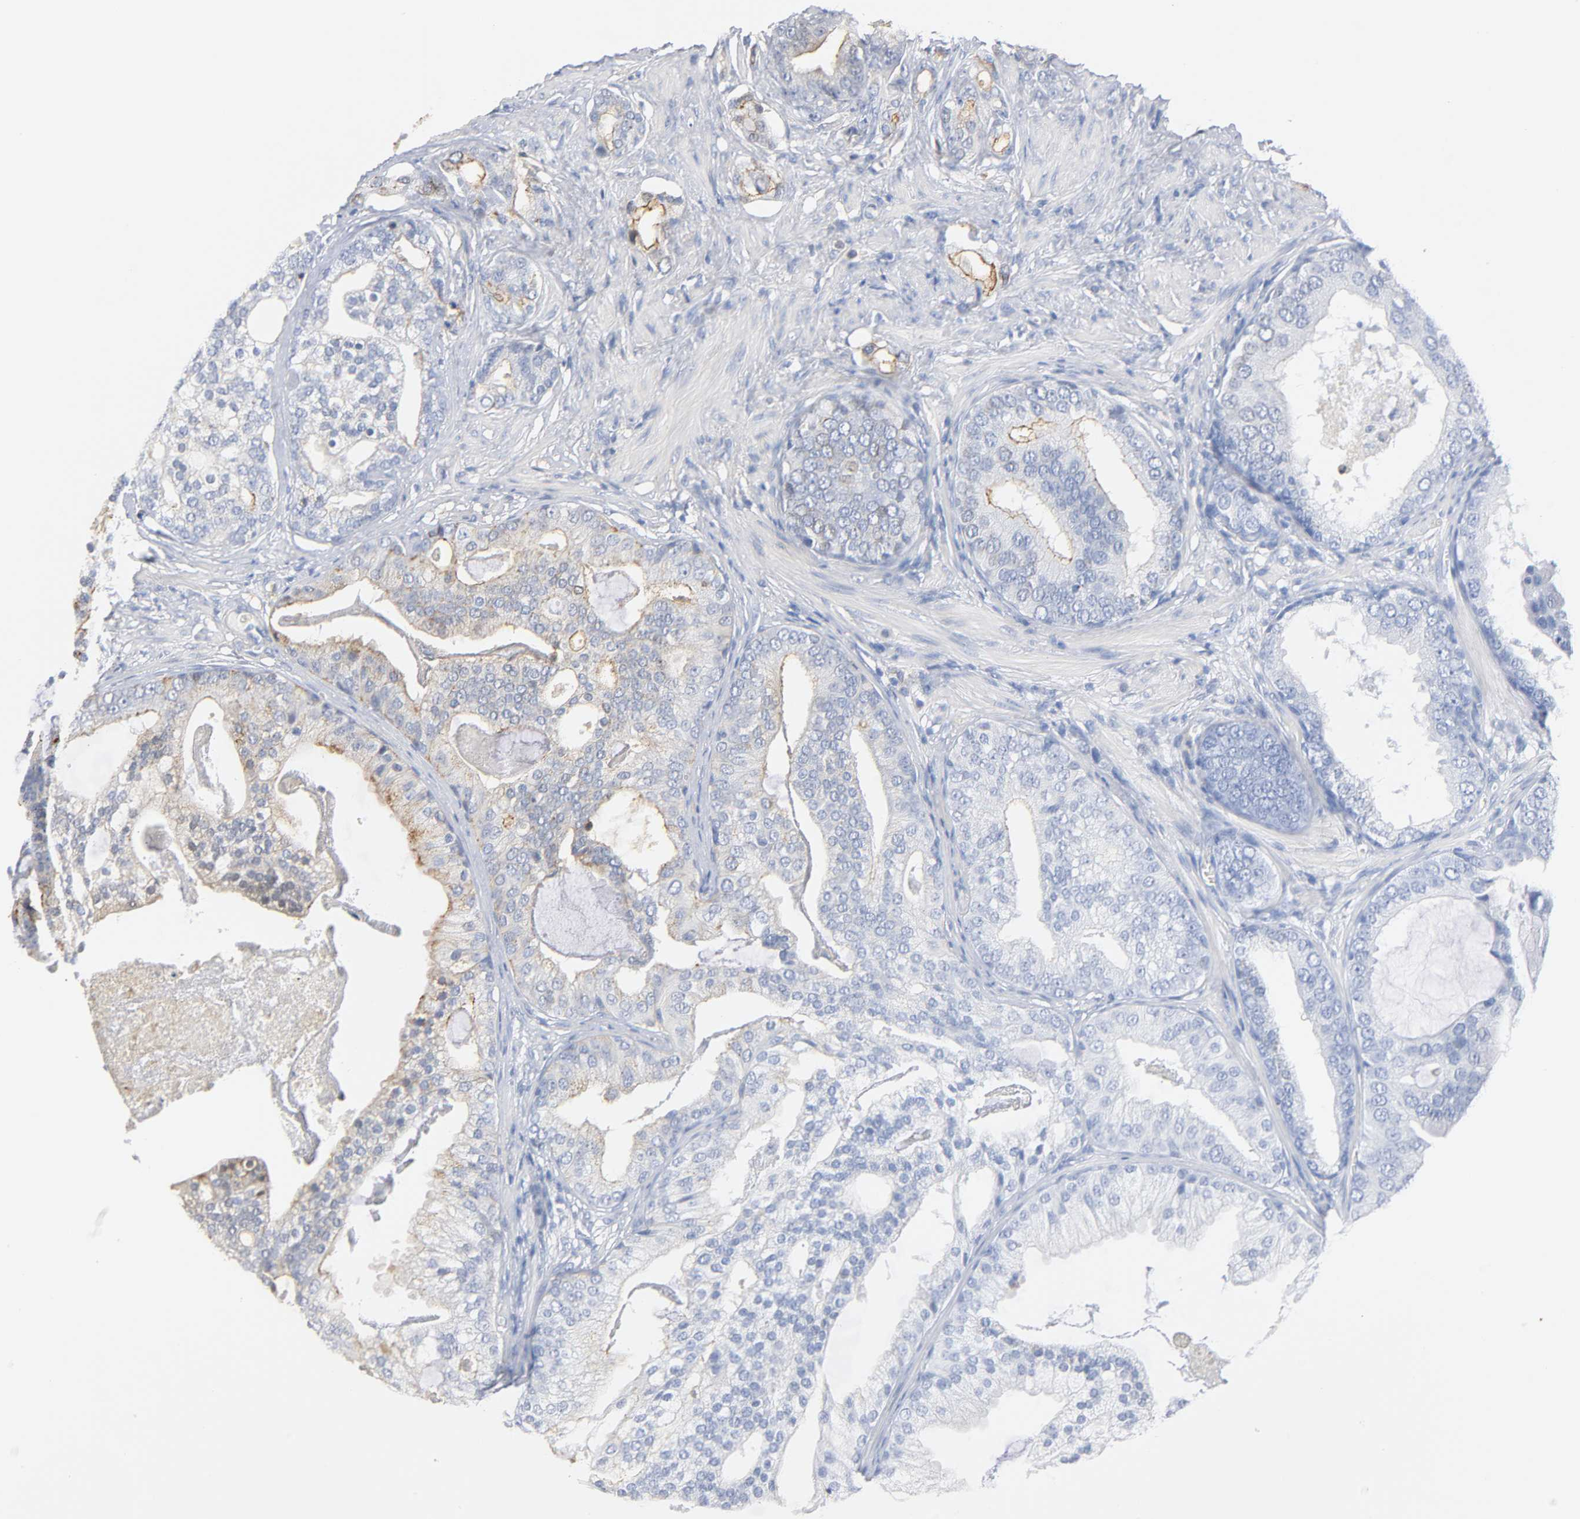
{"staining": {"intensity": "weak", "quantity": "25%-75%", "location": "cytoplasmic/membranous"}, "tissue": "prostate cancer", "cell_type": "Tumor cells", "image_type": "cancer", "snomed": [{"axis": "morphology", "description": "Adenocarcinoma, Low grade"}, {"axis": "topography", "description": "Prostate"}], "caption": "Human prostate cancer (low-grade adenocarcinoma) stained with a brown dye shows weak cytoplasmic/membranous positive staining in about 25%-75% of tumor cells.", "gene": "ANXA11", "patient": {"sex": "male", "age": 58}}